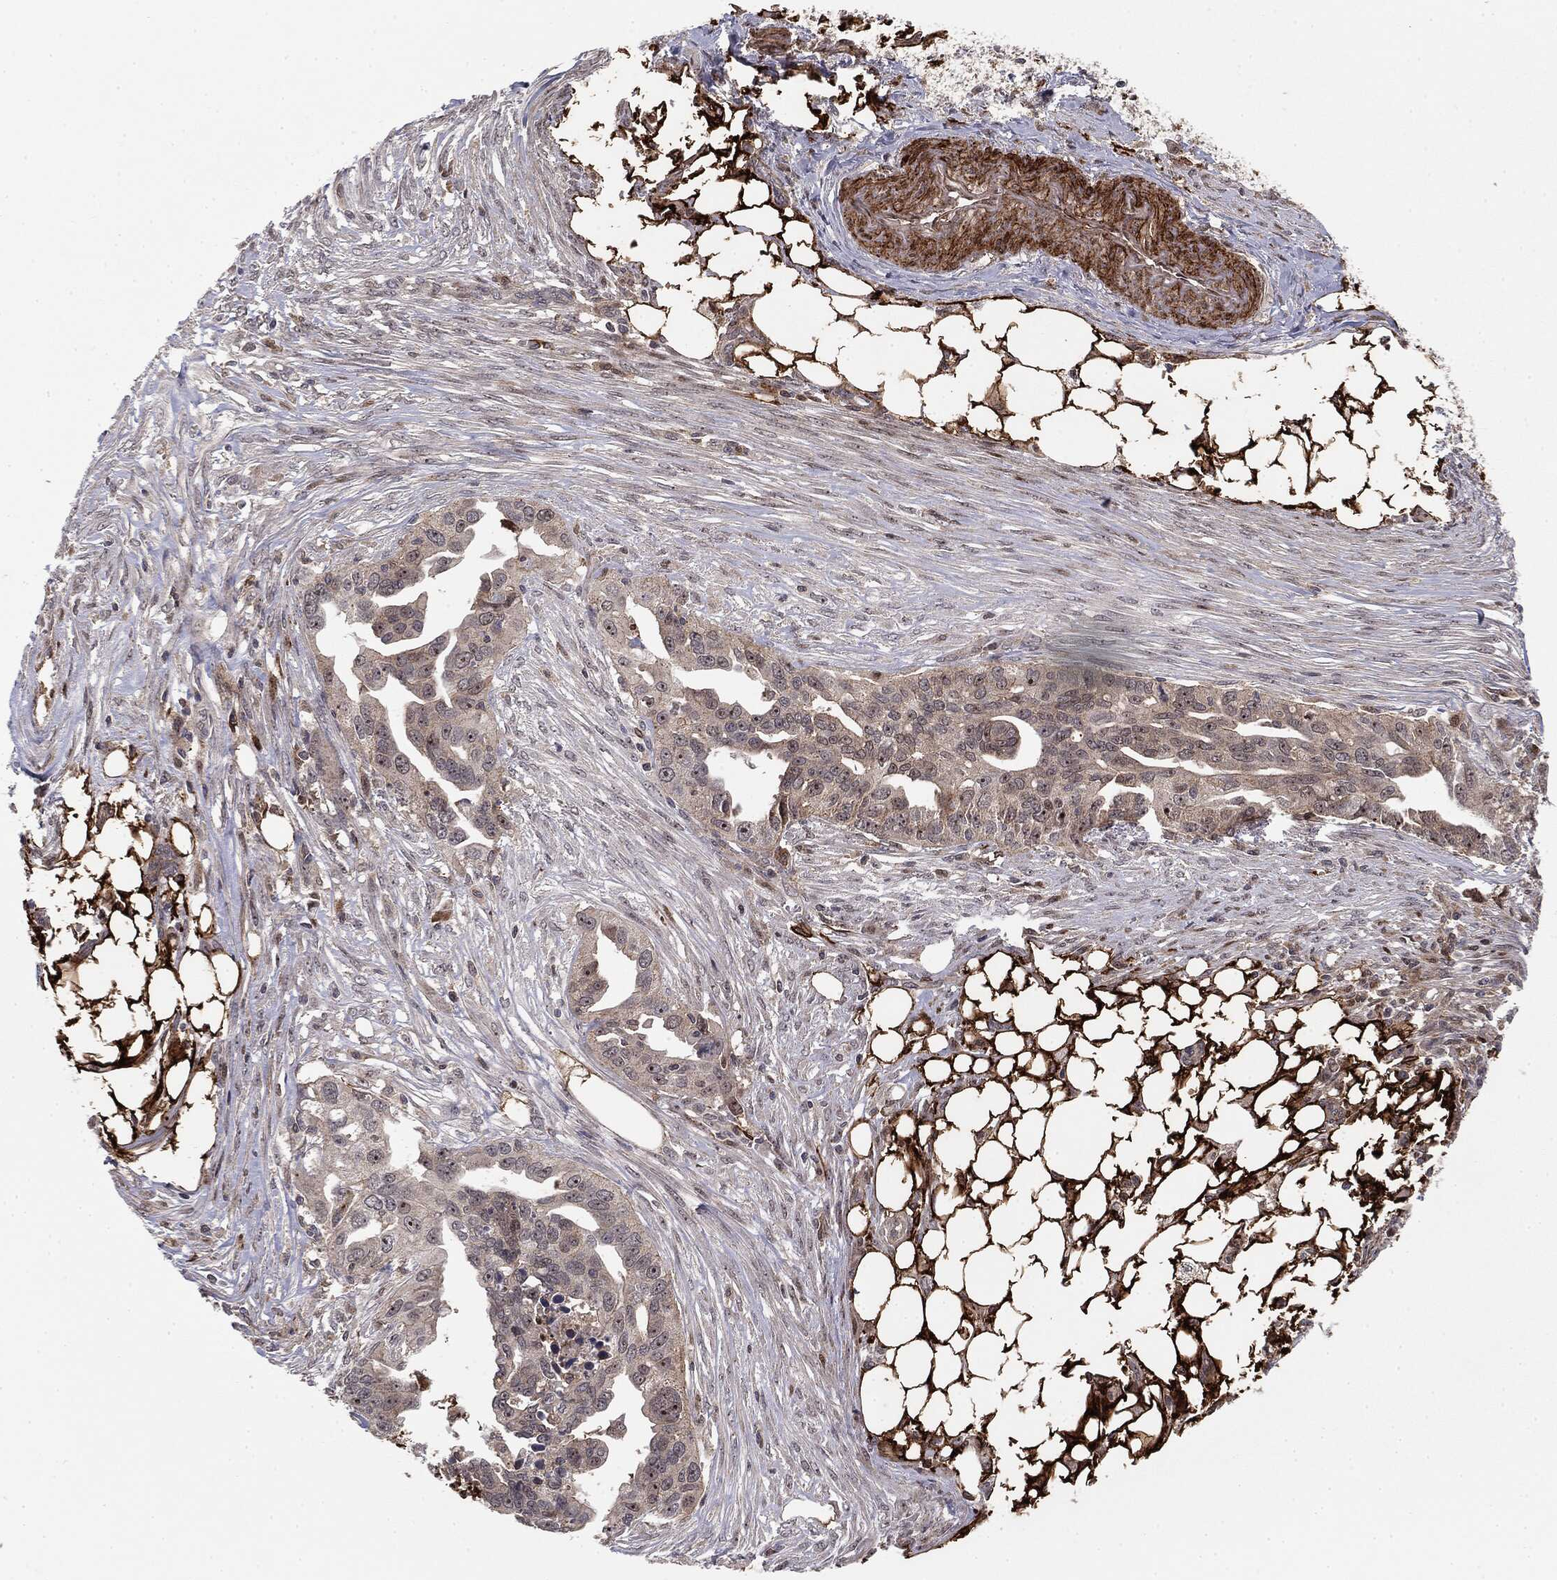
{"staining": {"intensity": "moderate", "quantity": "<25%", "location": "nuclear"}, "tissue": "ovarian cancer", "cell_type": "Tumor cells", "image_type": "cancer", "snomed": [{"axis": "morphology", "description": "Carcinoma, endometroid"}, {"axis": "morphology", "description": "Cystadenocarcinoma, serous, NOS"}, {"axis": "topography", "description": "Ovary"}], "caption": "Human endometroid carcinoma (ovarian) stained with a protein marker shows moderate staining in tumor cells.", "gene": "PTEN", "patient": {"sex": "female", "age": 45}}